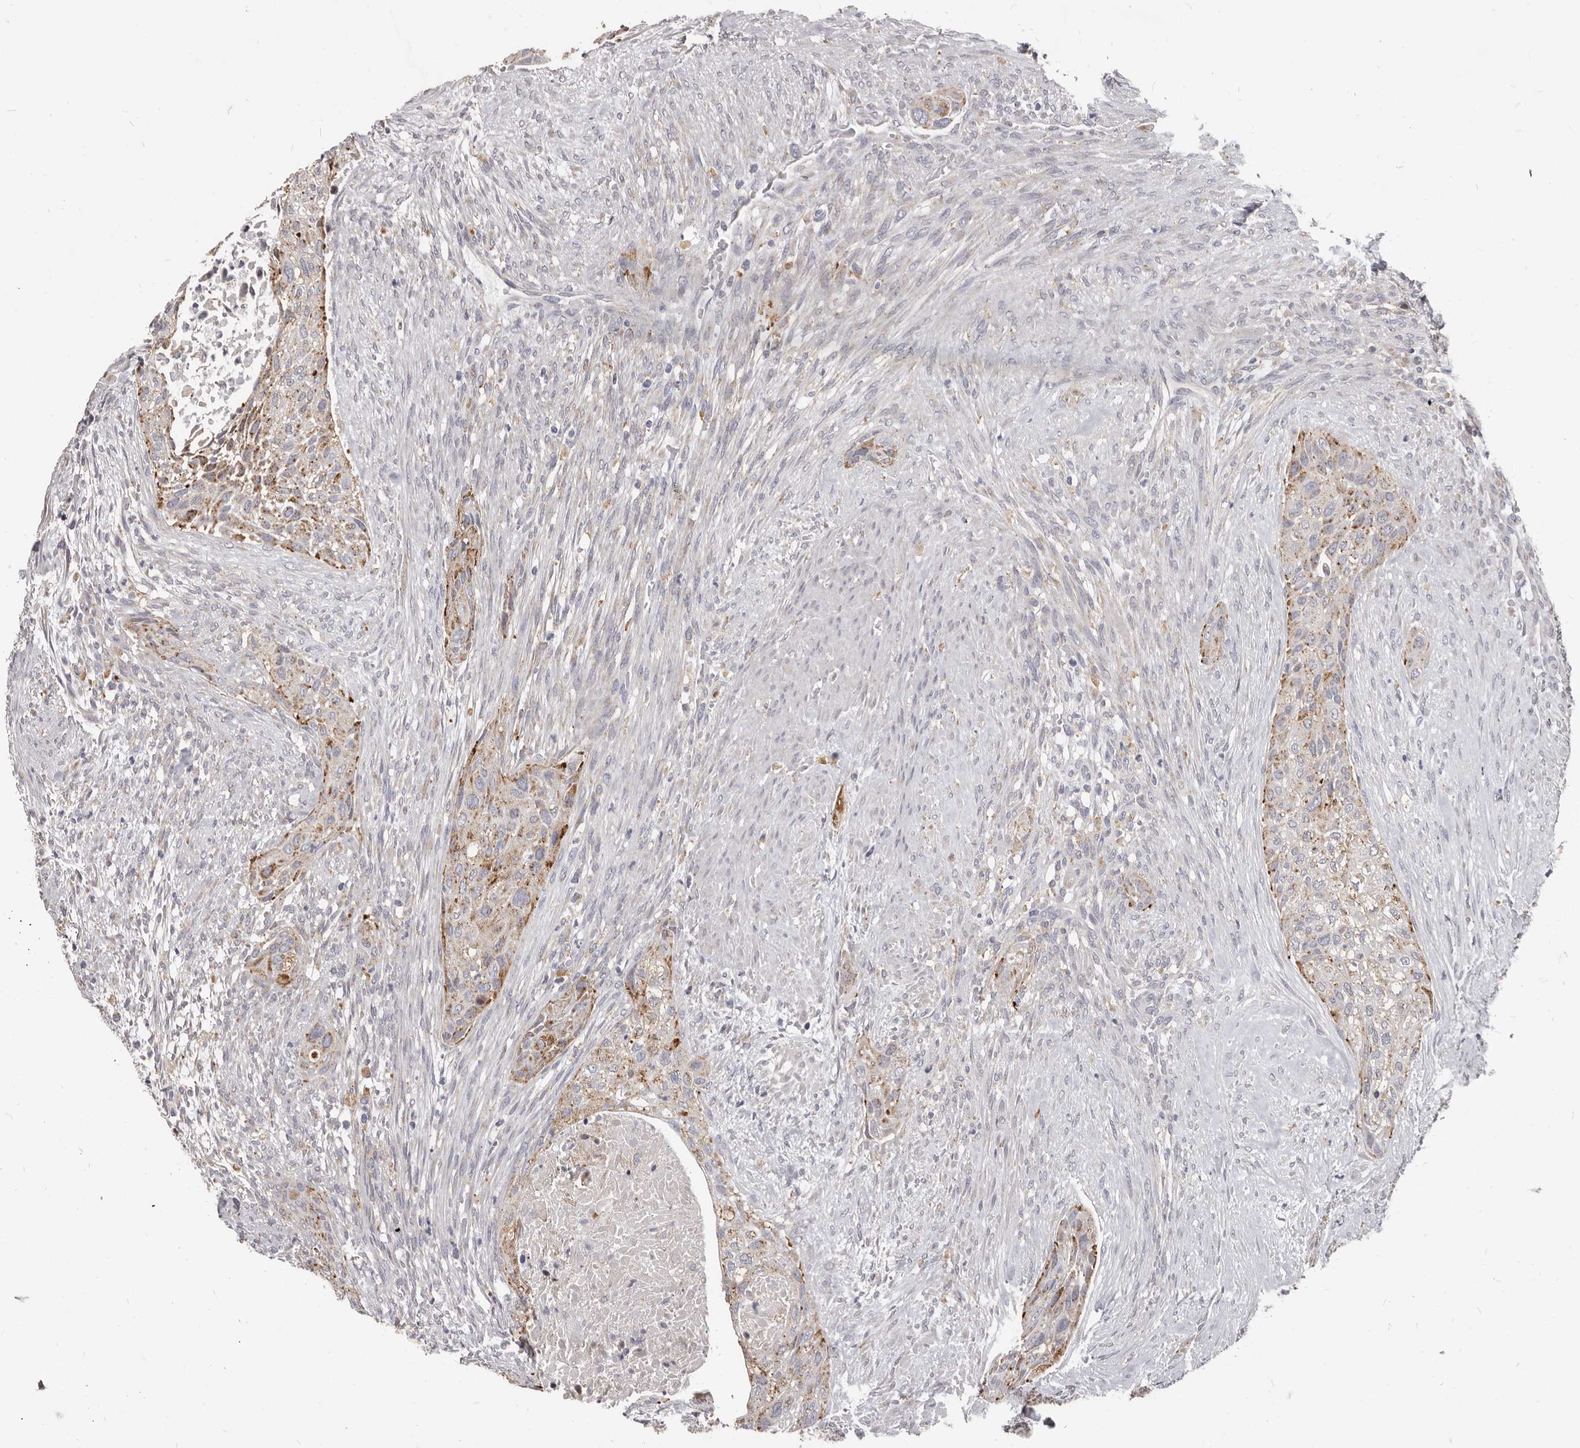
{"staining": {"intensity": "moderate", "quantity": "25%-75%", "location": "cytoplasmic/membranous"}, "tissue": "urothelial cancer", "cell_type": "Tumor cells", "image_type": "cancer", "snomed": [{"axis": "morphology", "description": "Urothelial carcinoma, High grade"}, {"axis": "topography", "description": "Urinary bladder"}], "caption": "A photomicrograph showing moderate cytoplasmic/membranous positivity in about 25%-75% of tumor cells in urothelial carcinoma (high-grade), as visualized by brown immunohistochemical staining.", "gene": "PI4K2A", "patient": {"sex": "male", "age": 35}}